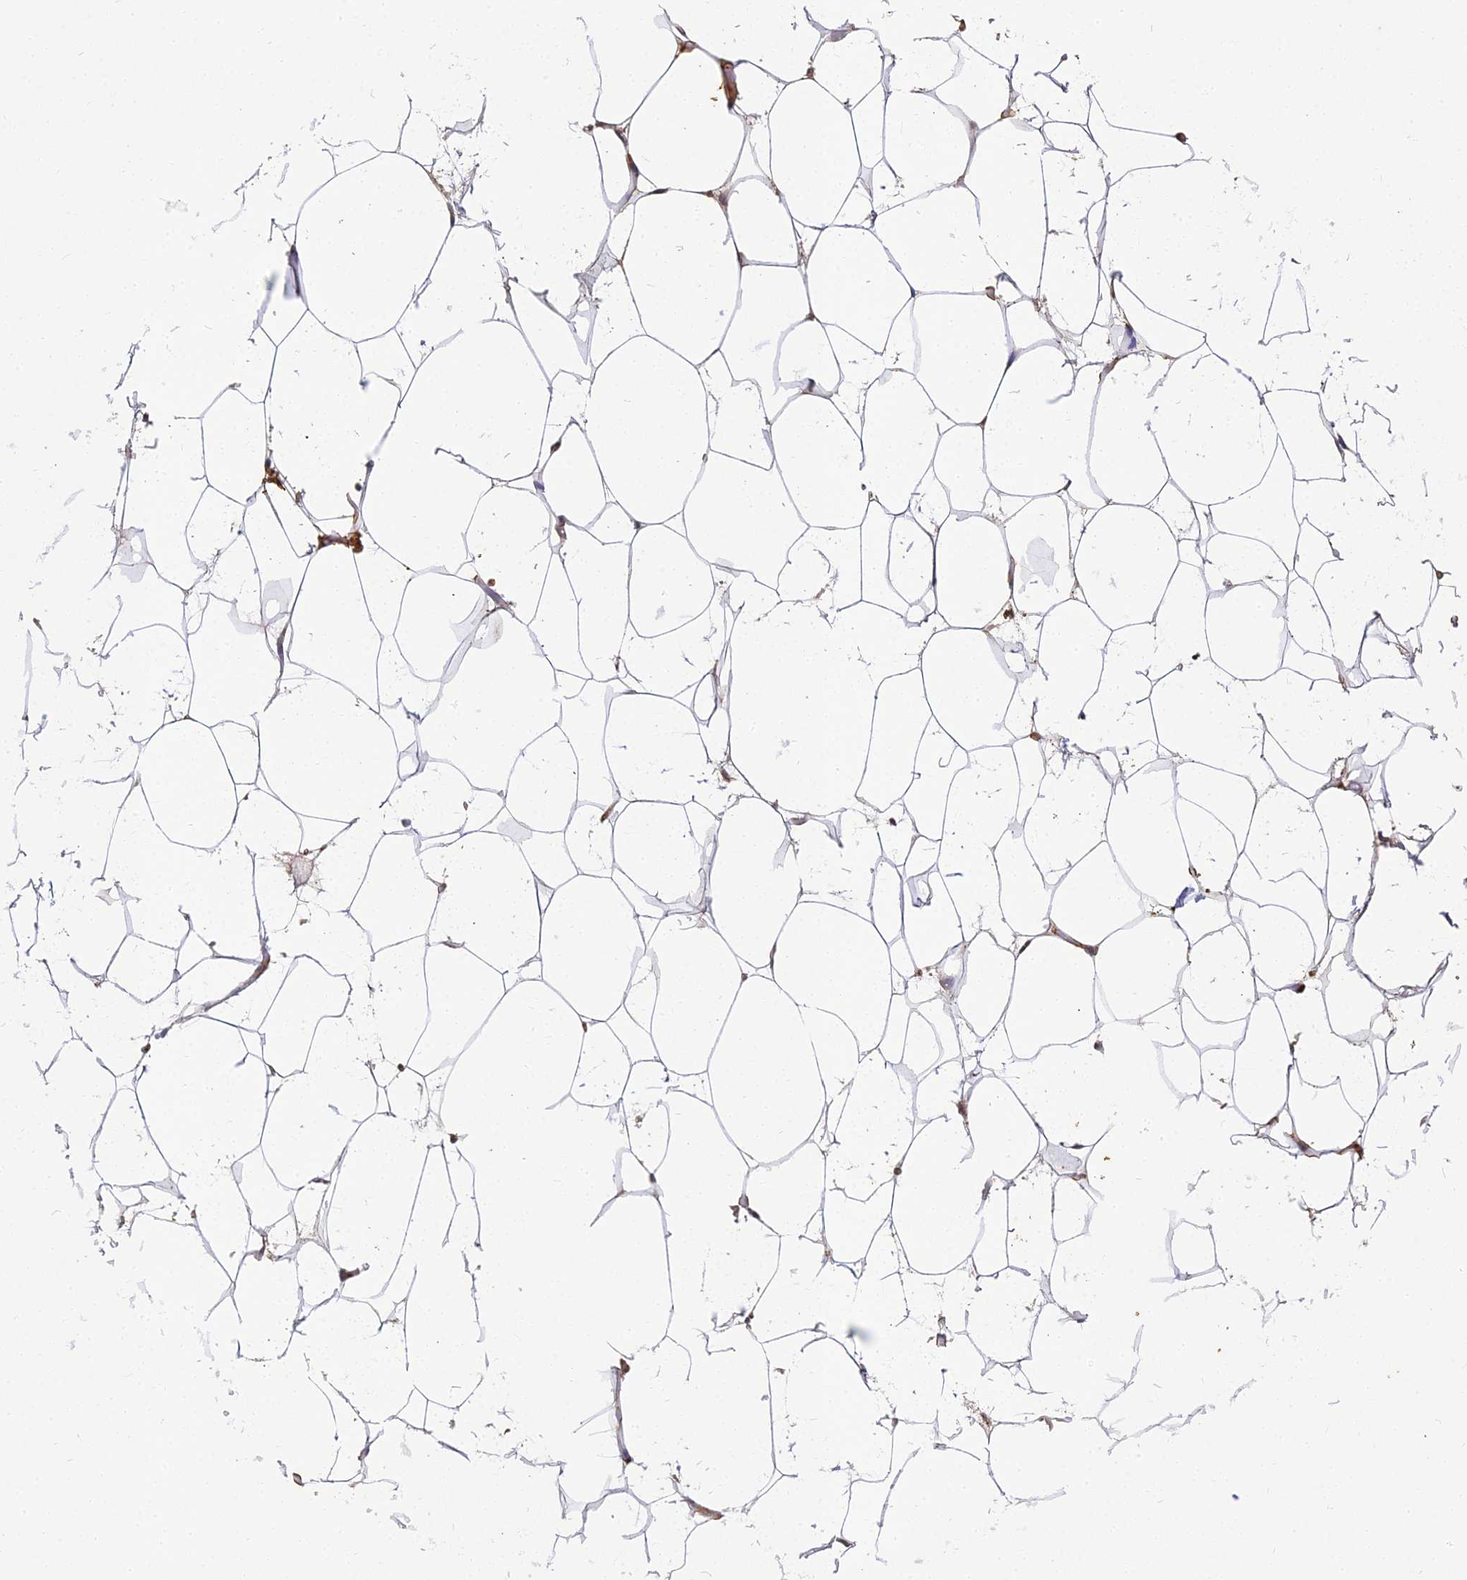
{"staining": {"intensity": "moderate", "quantity": ">75%", "location": "cytoplasmic/membranous"}, "tissue": "adipose tissue", "cell_type": "Adipocytes", "image_type": "normal", "snomed": [{"axis": "morphology", "description": "Normal tissue, NOS"}, {"axis": "topography", "description": "Breast"}, {"axis": "topography", "description": "Adipose tissue"}], "caption": "Immunohistochemistry photomicrograph of unremarkable adipose tissue: human adipose tissue stained using immunohistochemistry (IHC) demonstrates medium levels of moderate protein expression localized specifically in the cytoplasmic/membranous of adipocytes, appearing as a cytoplasmic/membranous brown color.", "gene": "BCL9", "patient": {"sex": "female", "age": 25}}